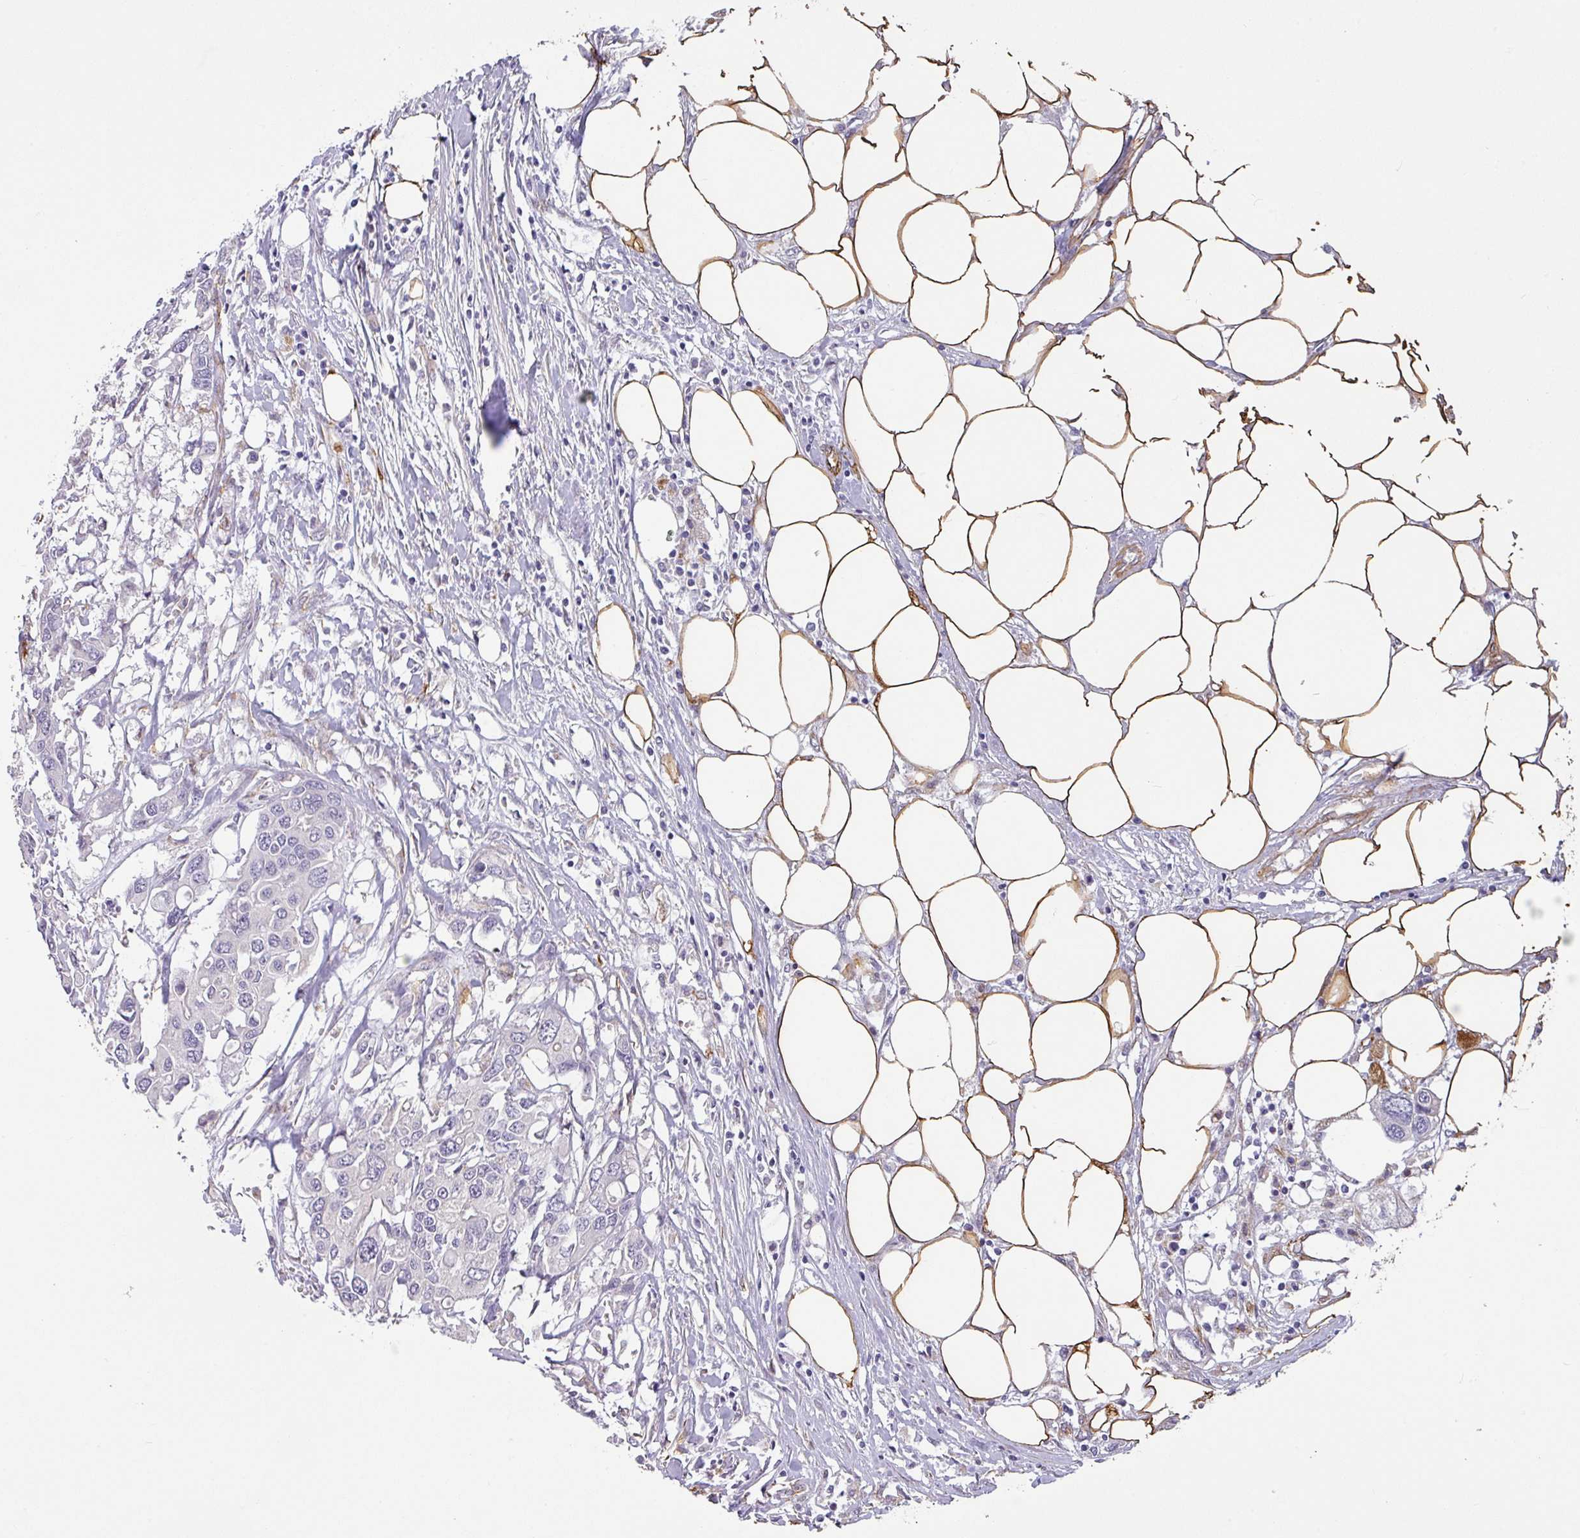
{"staining": {"intensity": "negative", "quantity": "none", "location": "none"}, "tissue": "colorectal cancer", "cell_type": "Tumor cells", "image_type": "cancer", "snomed": [{"axis": "morphology", "description": "Adenocarcinoma, NOS"}, {"axis": "topography", "description": "Colon"}], "caption": "Micrograph shows no protein expression in tumor cells of colorectal cancer (adenocarcinoma) tissue.", "gene": "ZNF280C", "patient": {"sex": "male", "age": 77}}